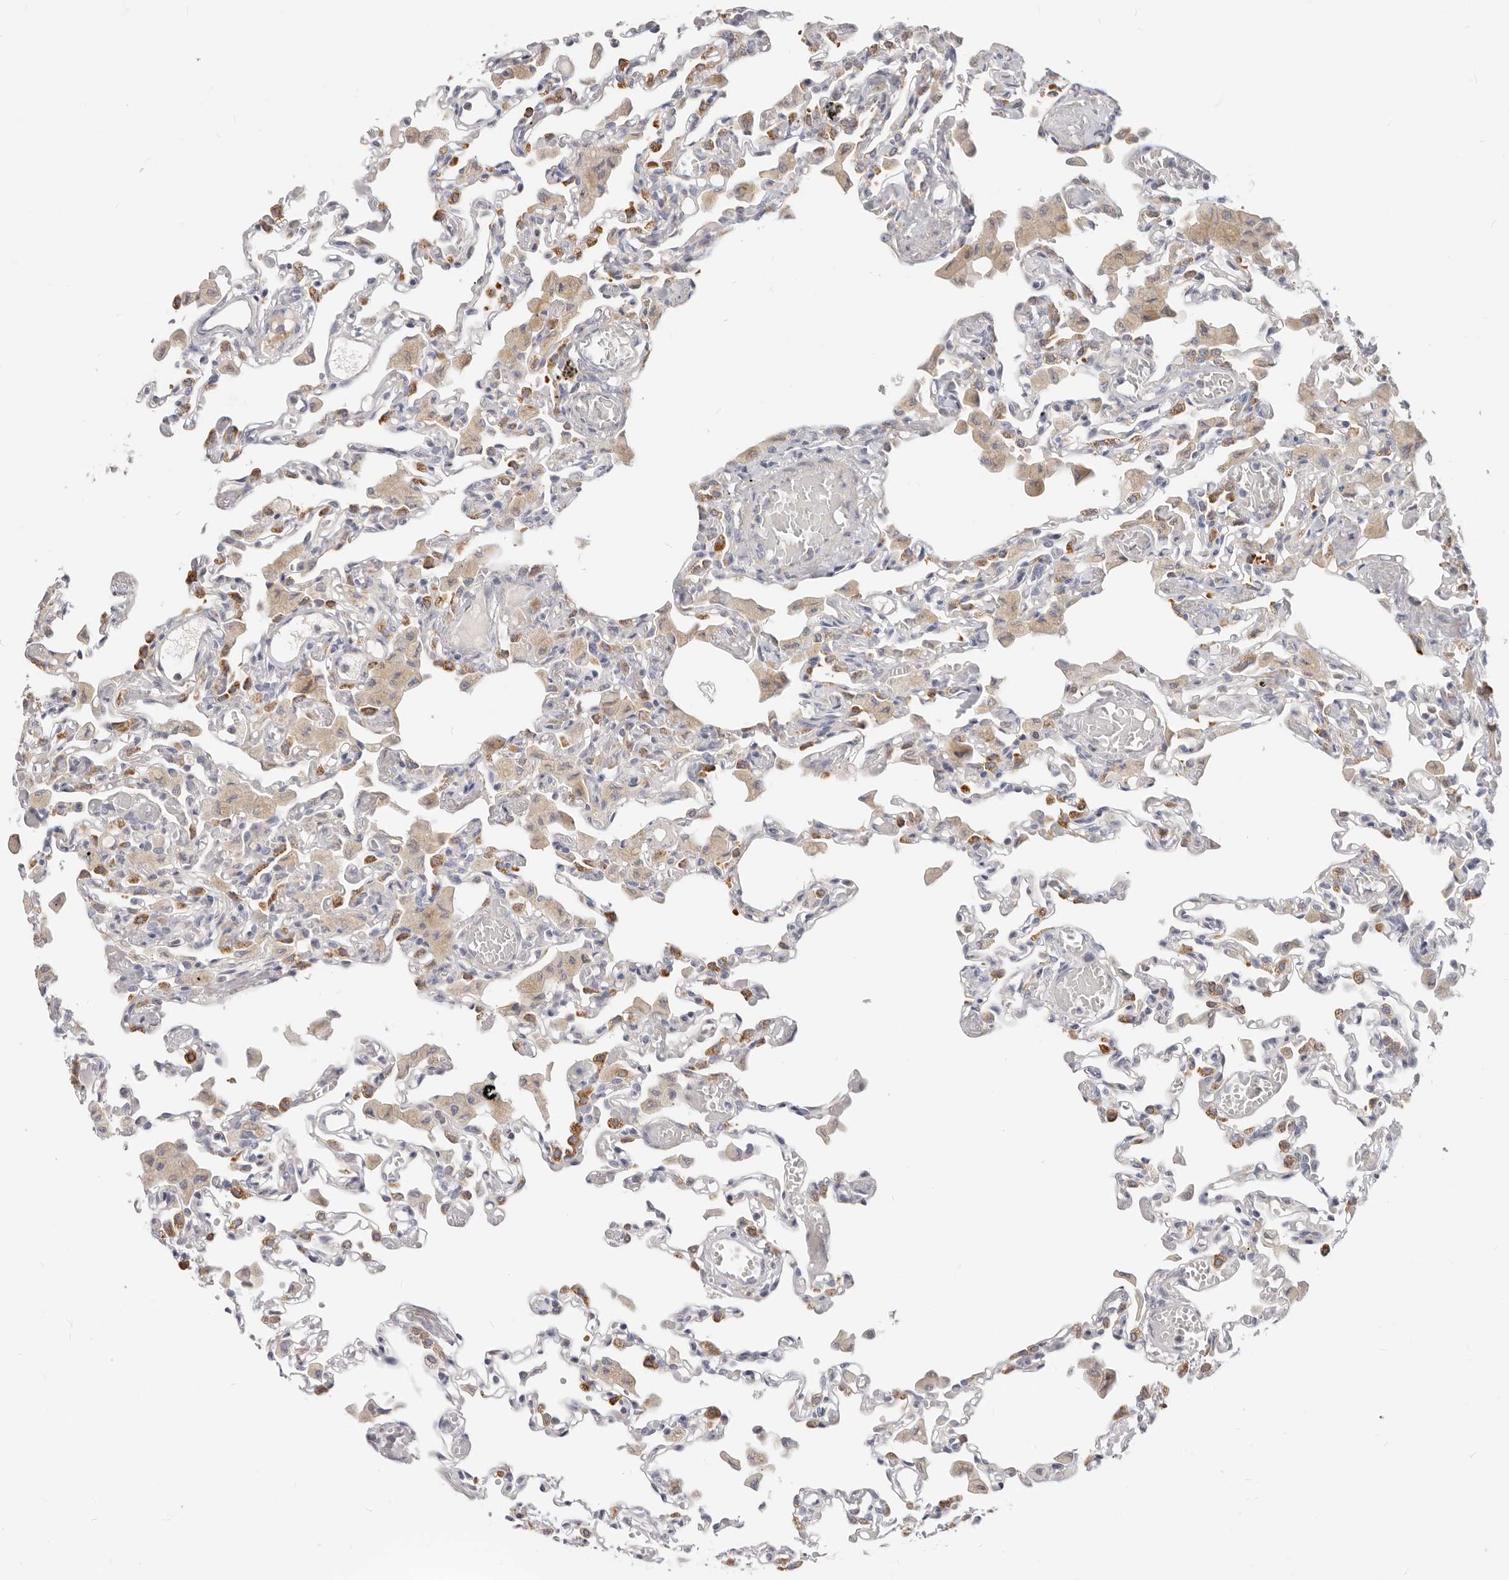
{"staining": {"intensity": "moderate", "quantity": "<25%", "location": "cytoplasmic/membranous"}, "tissue": "lung", "cell_type": "Alveolar cells", "image_type": "normal", "snomed": [{"axis": "morphology", "description": "Normal tissue, NOS"}, {"axis": "topography", "description": "Bronchus"}, {"axis": "topography", "description": "Lung"}], "caption": "Protein expression analysis of unremarkable human lung reveals moderate cytoplasmic/membranous expression in about <25% of alveolar cells. (Brightfield microscopy of DAB IHC at high magnification).", "gene": "TFB2M", "patient": {"sex": "female", "age": 49}}